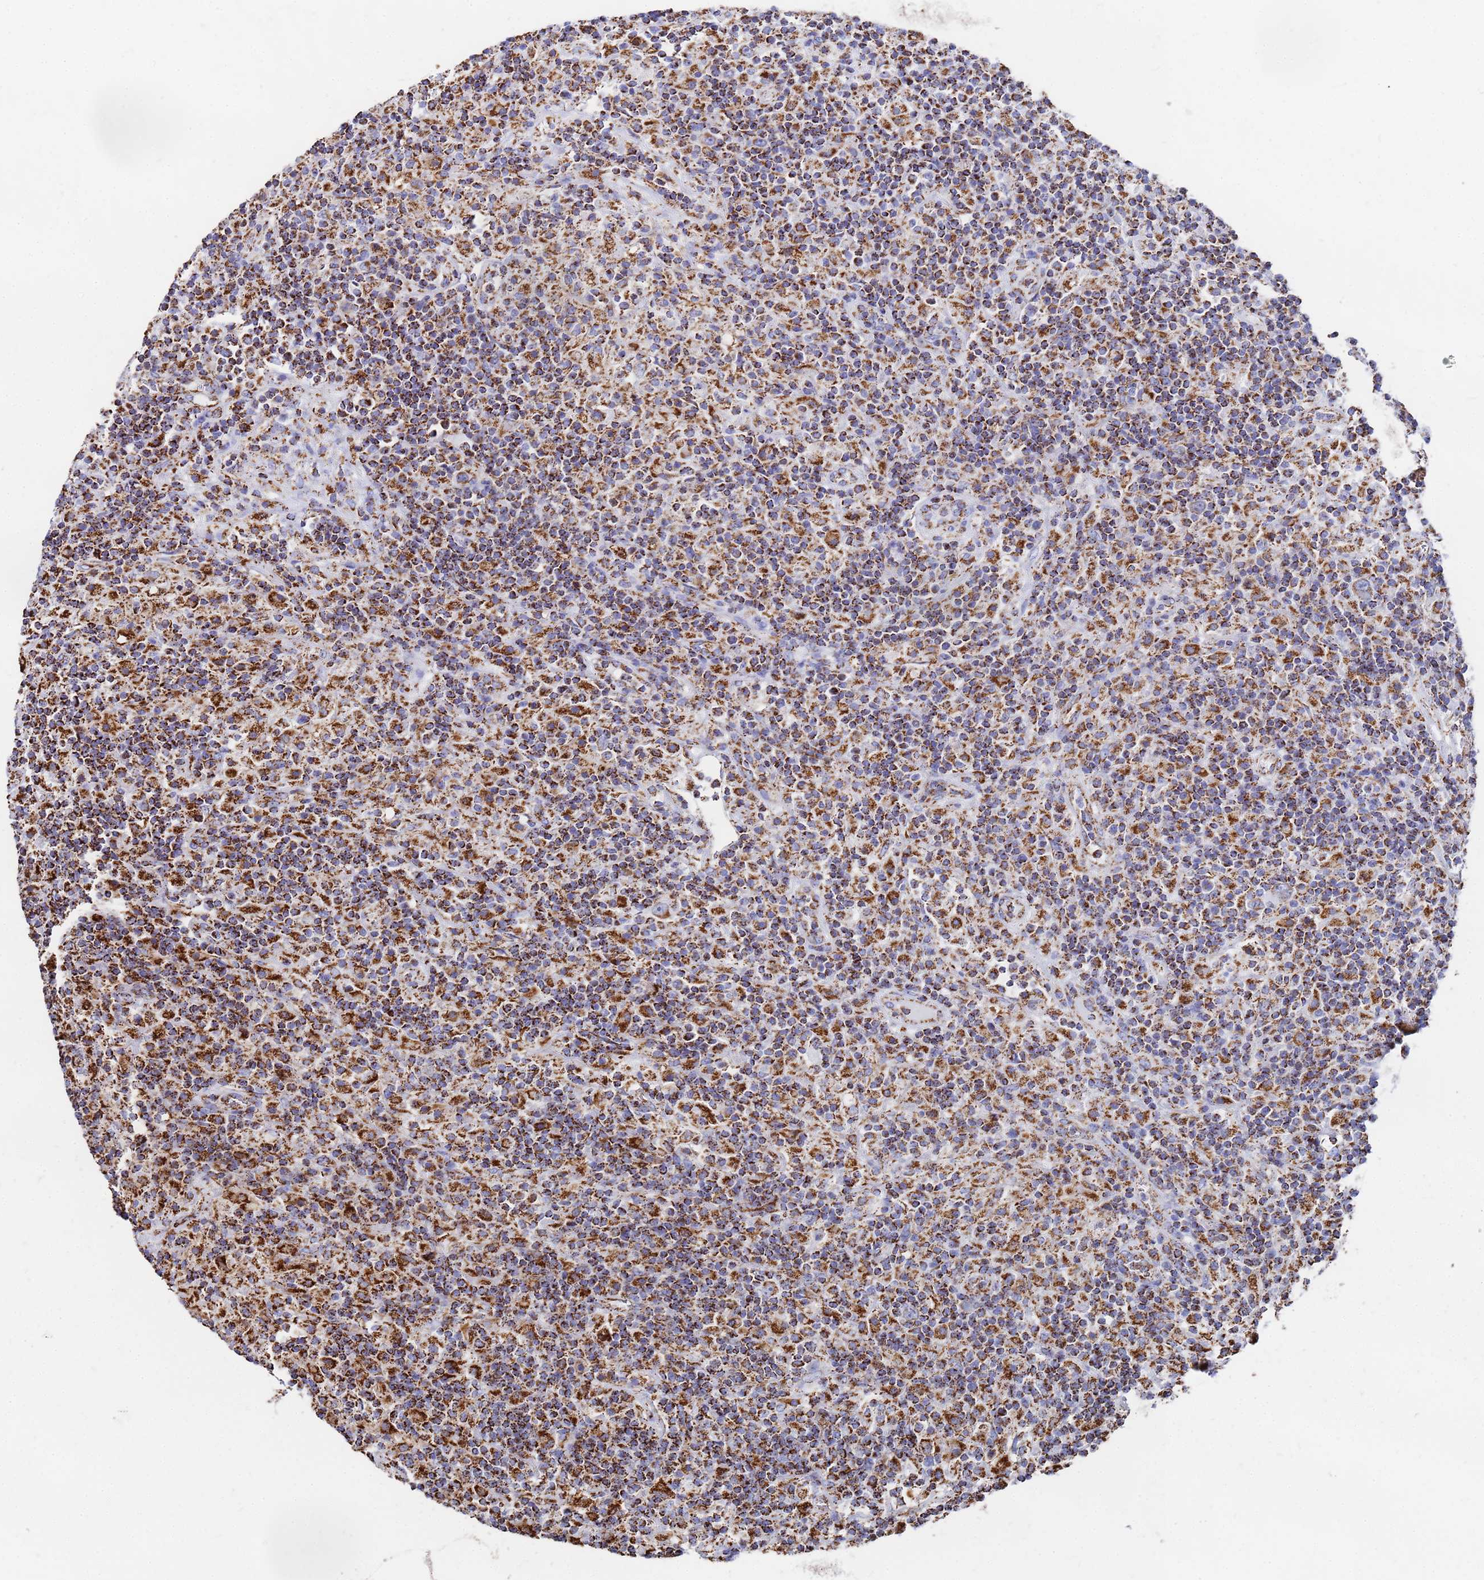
{"staining": {"intensity": "strong", "quantity": ">75%", "location": "cytoplasmic/membranous"}, "tissue": "lymphoma", "cell_type": "Tumor cells", "image_type": "cancer", "snomed": [{"axis": "morphology", "description": "Hodgkin's disease, NOS"}, {"axis": "topography", "description": "Lymph node"}], "caption": "IHC (DAB (3,3'-diaminobenzidine)) staining of human Hodgkin's disease shows strong cytoplasmic/membranous protein staining in approximately >75% of tumor cells. (Stains: DAB in brown, nuclei in blue, Microscopy: brightfield microscopy at high magnification).", "gene": "GLUD1", "patient": {"sex": "male", "age": 70}}